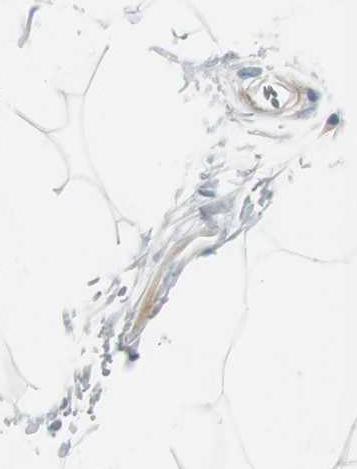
{"staining": {"intensity": "negative", "quantity": "none", "location": "none"}, "tissue": "adipose tissue", "cell_type": "Adipocytes", "image_type": "normal", "snomed": [{"axis": "morphology", "description": "Normal tissue, NOS"}, {"axis": "topography", "description": "Soft tissue"}], "caption": "Micrograph shows no protein positivity in adipocytes of normal adipose tissue. Brightfield microscopy of immunohistochemistry (IHC) stained with DAB (brown) and hematoxylin (blue), captured at high magnification.", "gene": "SERPINF1", "patient": {"sex": "male", "age": 72}}